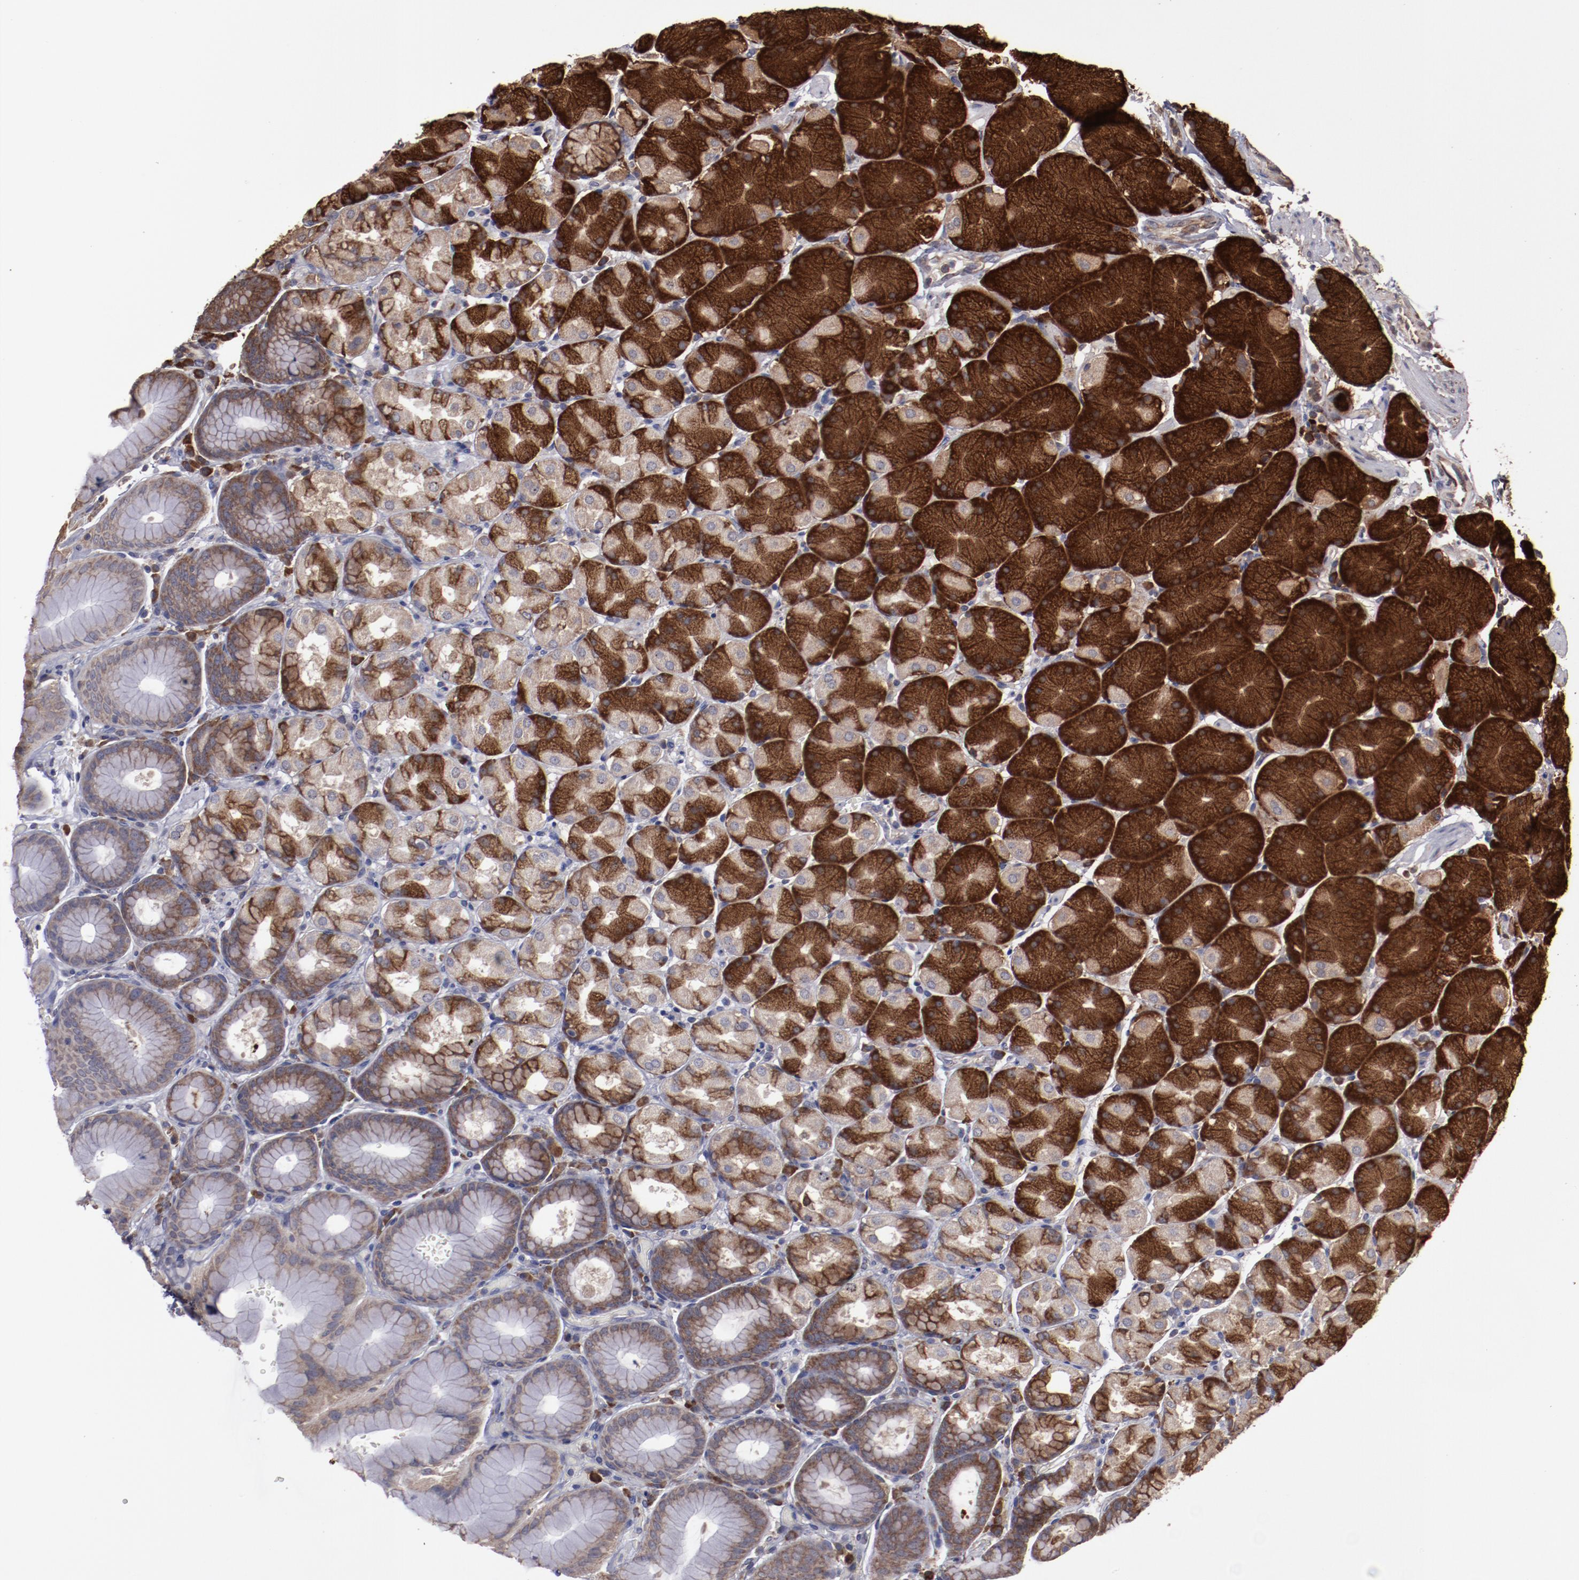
{"staining": {"intensity": "strong", "quantity": ">75%", "location": "cytoplasmic/membranous"}, "tissue": "stomach", "cell_type": "Glandular cells", "image_type": "normal", "snomed": [{"axis": "morphology", "description": "Normal tissue, NOS"}, {"axis": "topography", "description": "Stomach, upper"}, {"axis": "topography", "description": "Stomach"}], "caption": "A brown stain highlights strong cytoplasmic/membranous positivity of a protein in glandular cells of benign stomach. Nuclei are stained in blue.", "gene": "RPS4X", "patient": {"sex": "male", "age": 76}}